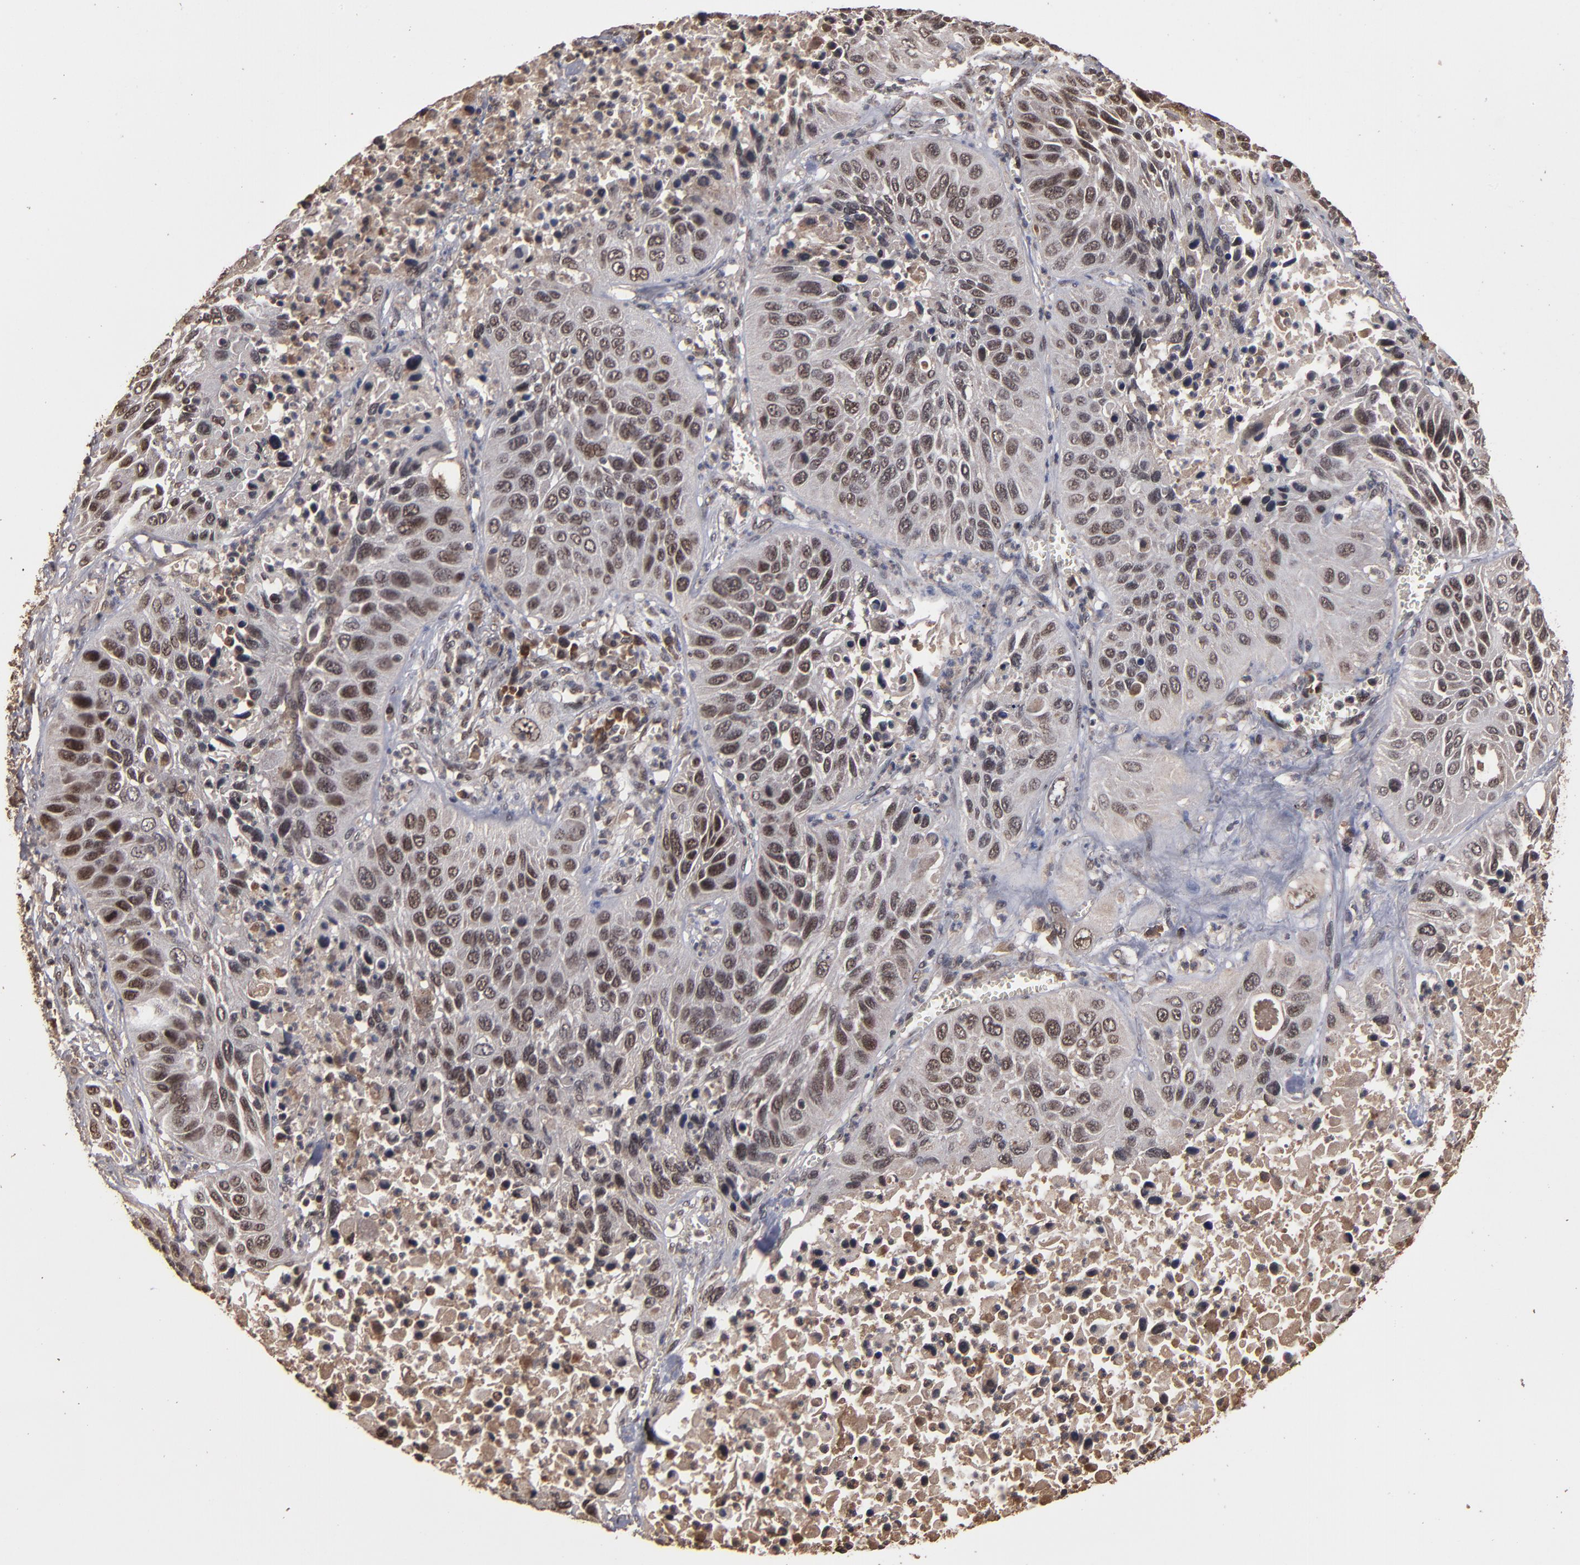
{"staining": {"intensity": "weak", "quantity": ">75%", "location": "cytoplasmic/membranous,nuclear"}, "tissue": "lung cancer", "cell_type": "Tumor cells", "image_type": "cancer", "snomed": [{"axis": "morphology", "description": "Squamous cell carcinoma, NOS"}, {"axis": "topography", "description": "Lung"}], "caption": "Human lung cancer stained with a protein marker shows weak staining in tumor cells.", "gene": "NXF2B", "patient": {"sex": "female", "age": 76}}